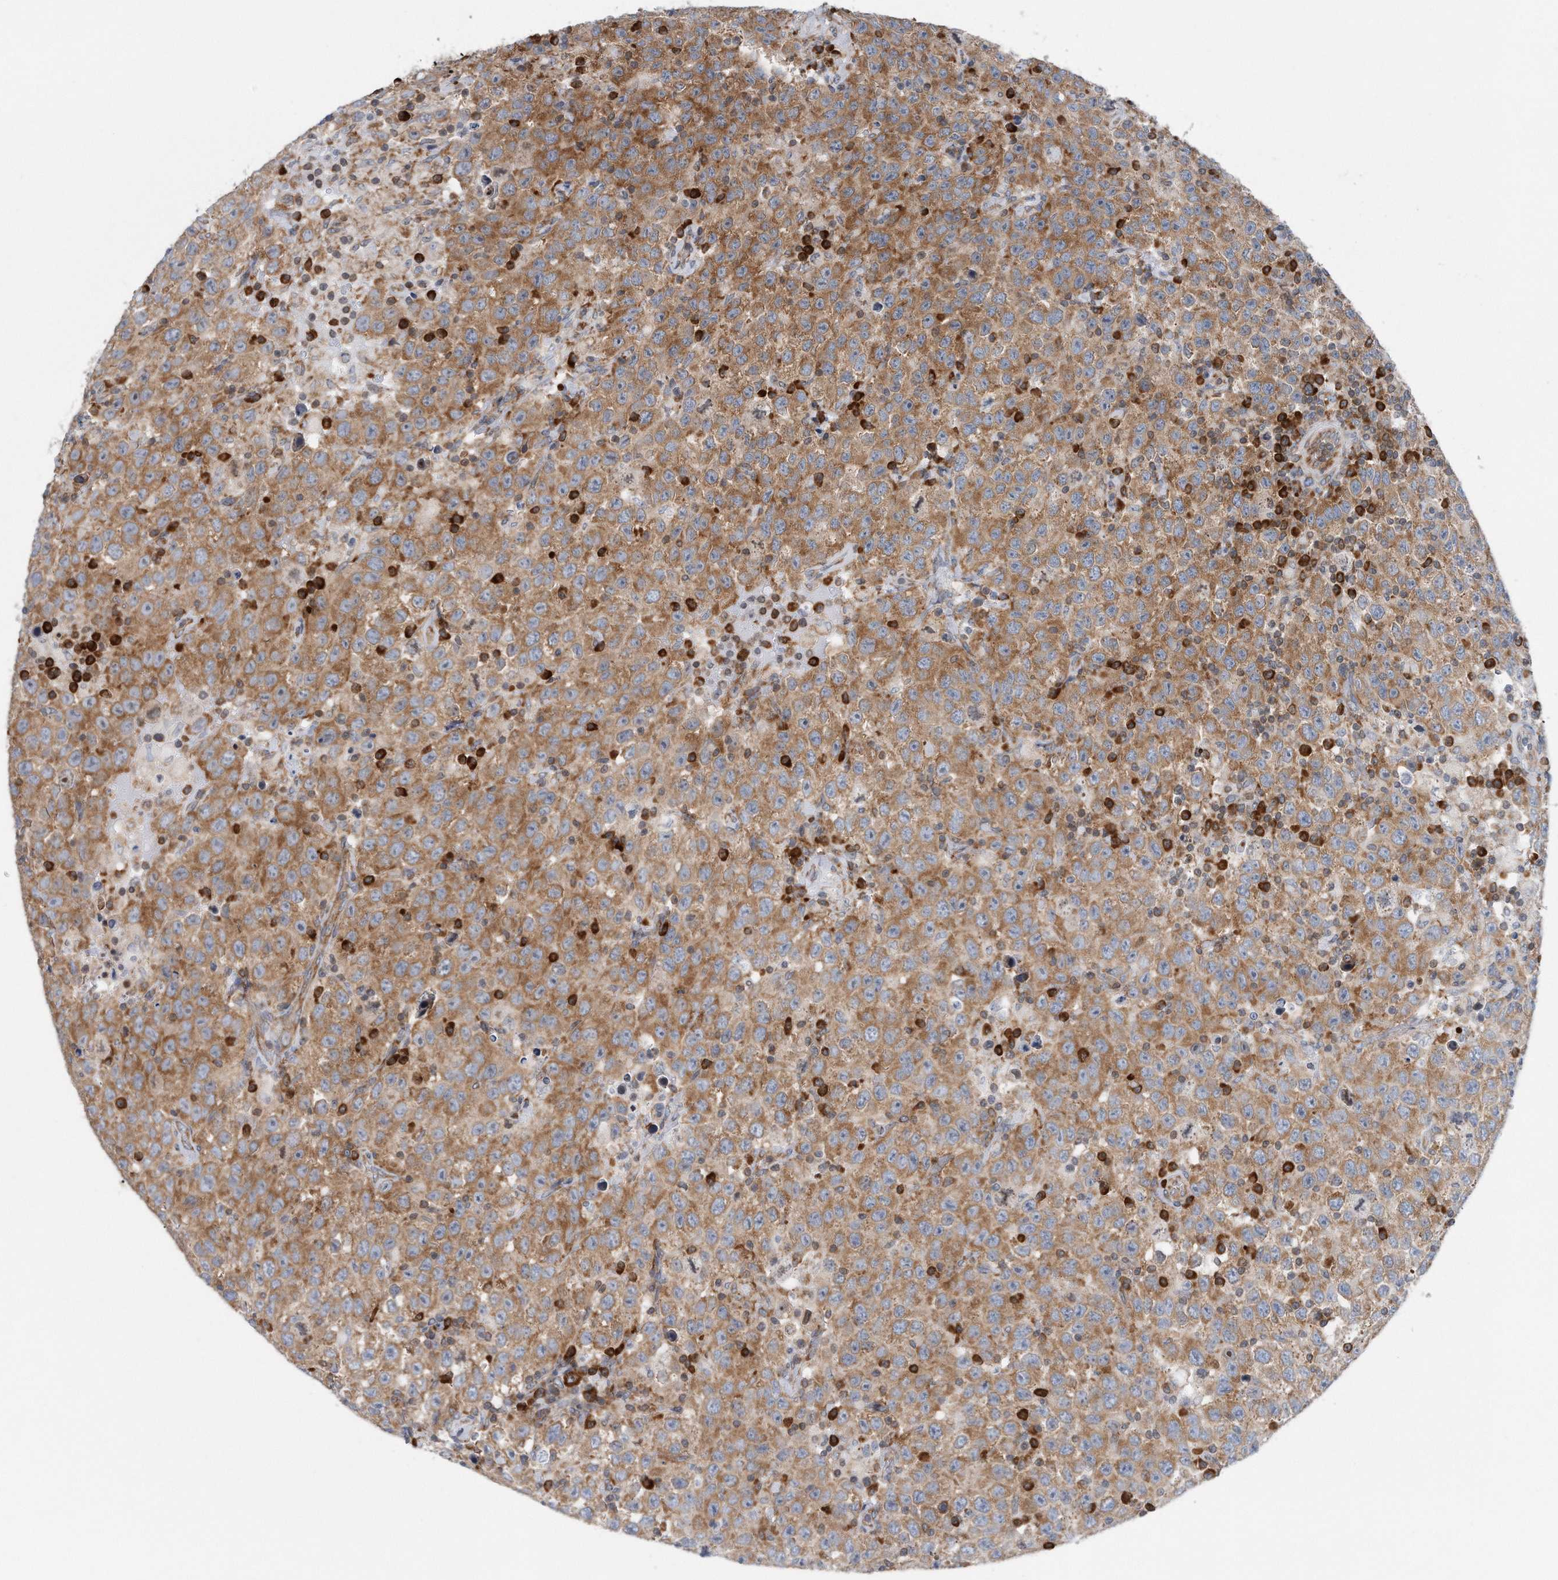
{"staining": {"intensity": "moderate", "quantity": ">75%", "location": "cytoplasmic/membranous"}, "tissue": "testis cancer", "cell_type": "Tumor cells", "image_type": "cancer", "snomed": [{"axis": "morphology", "description": "Seminoma, NOS"}, {"axis": "topography", "description": "Testis"}], "caption": "Protein staining by immunohistochemistry (IHC) displays moderate cytoplasmic/membranous positivity in approximately >75% of tumor cells in testis seminoma.", "gene": "RPL26L1", "patient": {"sex": "male", "age": 41}}